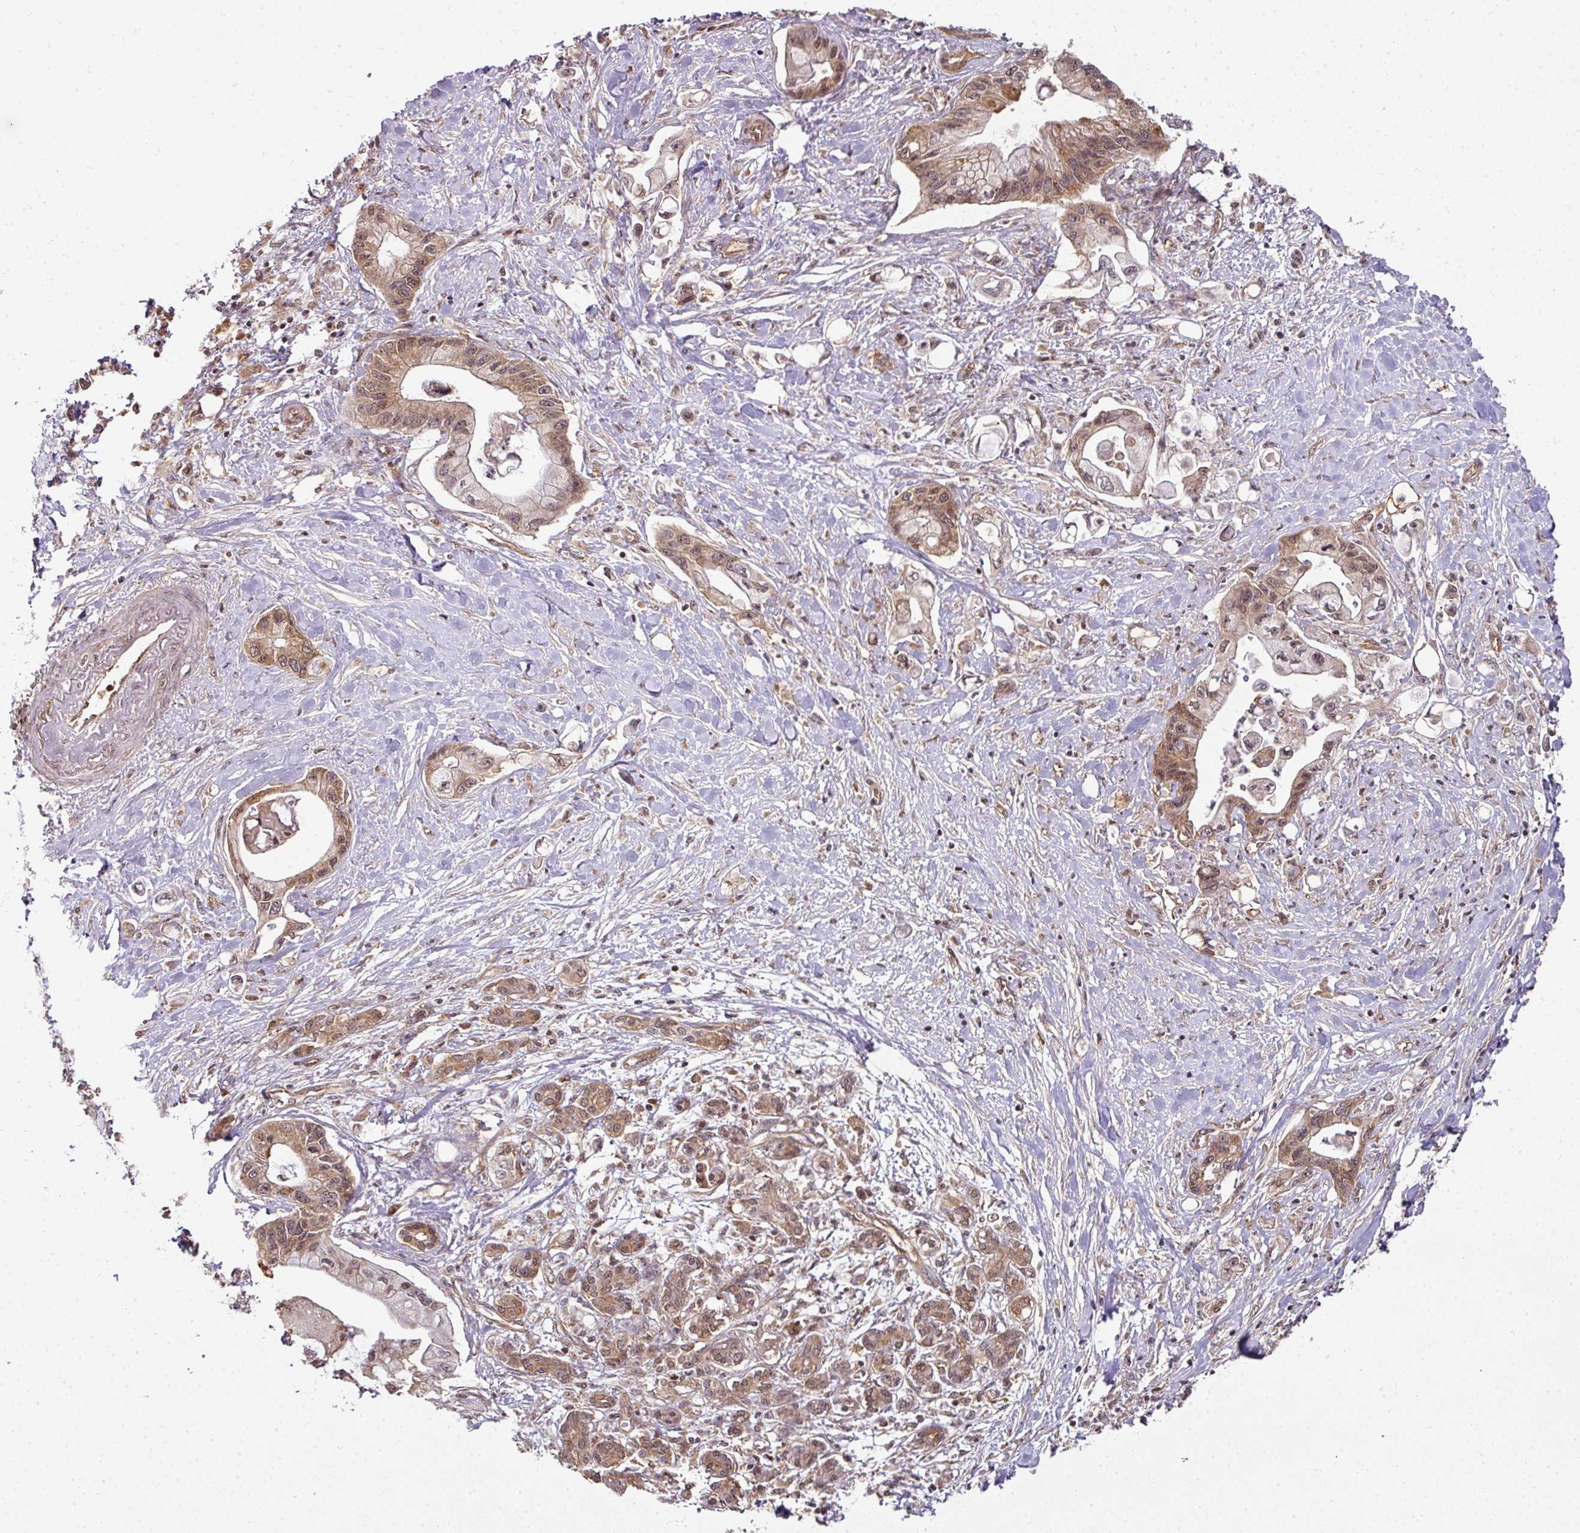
{"staining": {"intensity": "moderate", "quantity": ">75%", "location": "cytoplasmic/membranous,nuclear"}, "tissue": "pancreatic cancer", "cell_type": "Tumor cells", "image_type": "cancer", "snomed": [{"axis": "morphology", "description": "Adenocarcinoma, NOS"}, {"axis": "topography", "description": "Pancreas"}], "caption": "Brown immunohistochemical staining in adenocarcinoma (pancreatic) exhibits moderate cytoplasmic/membranous and nuclear staining in approximately >75% of tumor cells.", "gene": "ANKRD18A", "patient": {"sex": "male", "age": 61}}